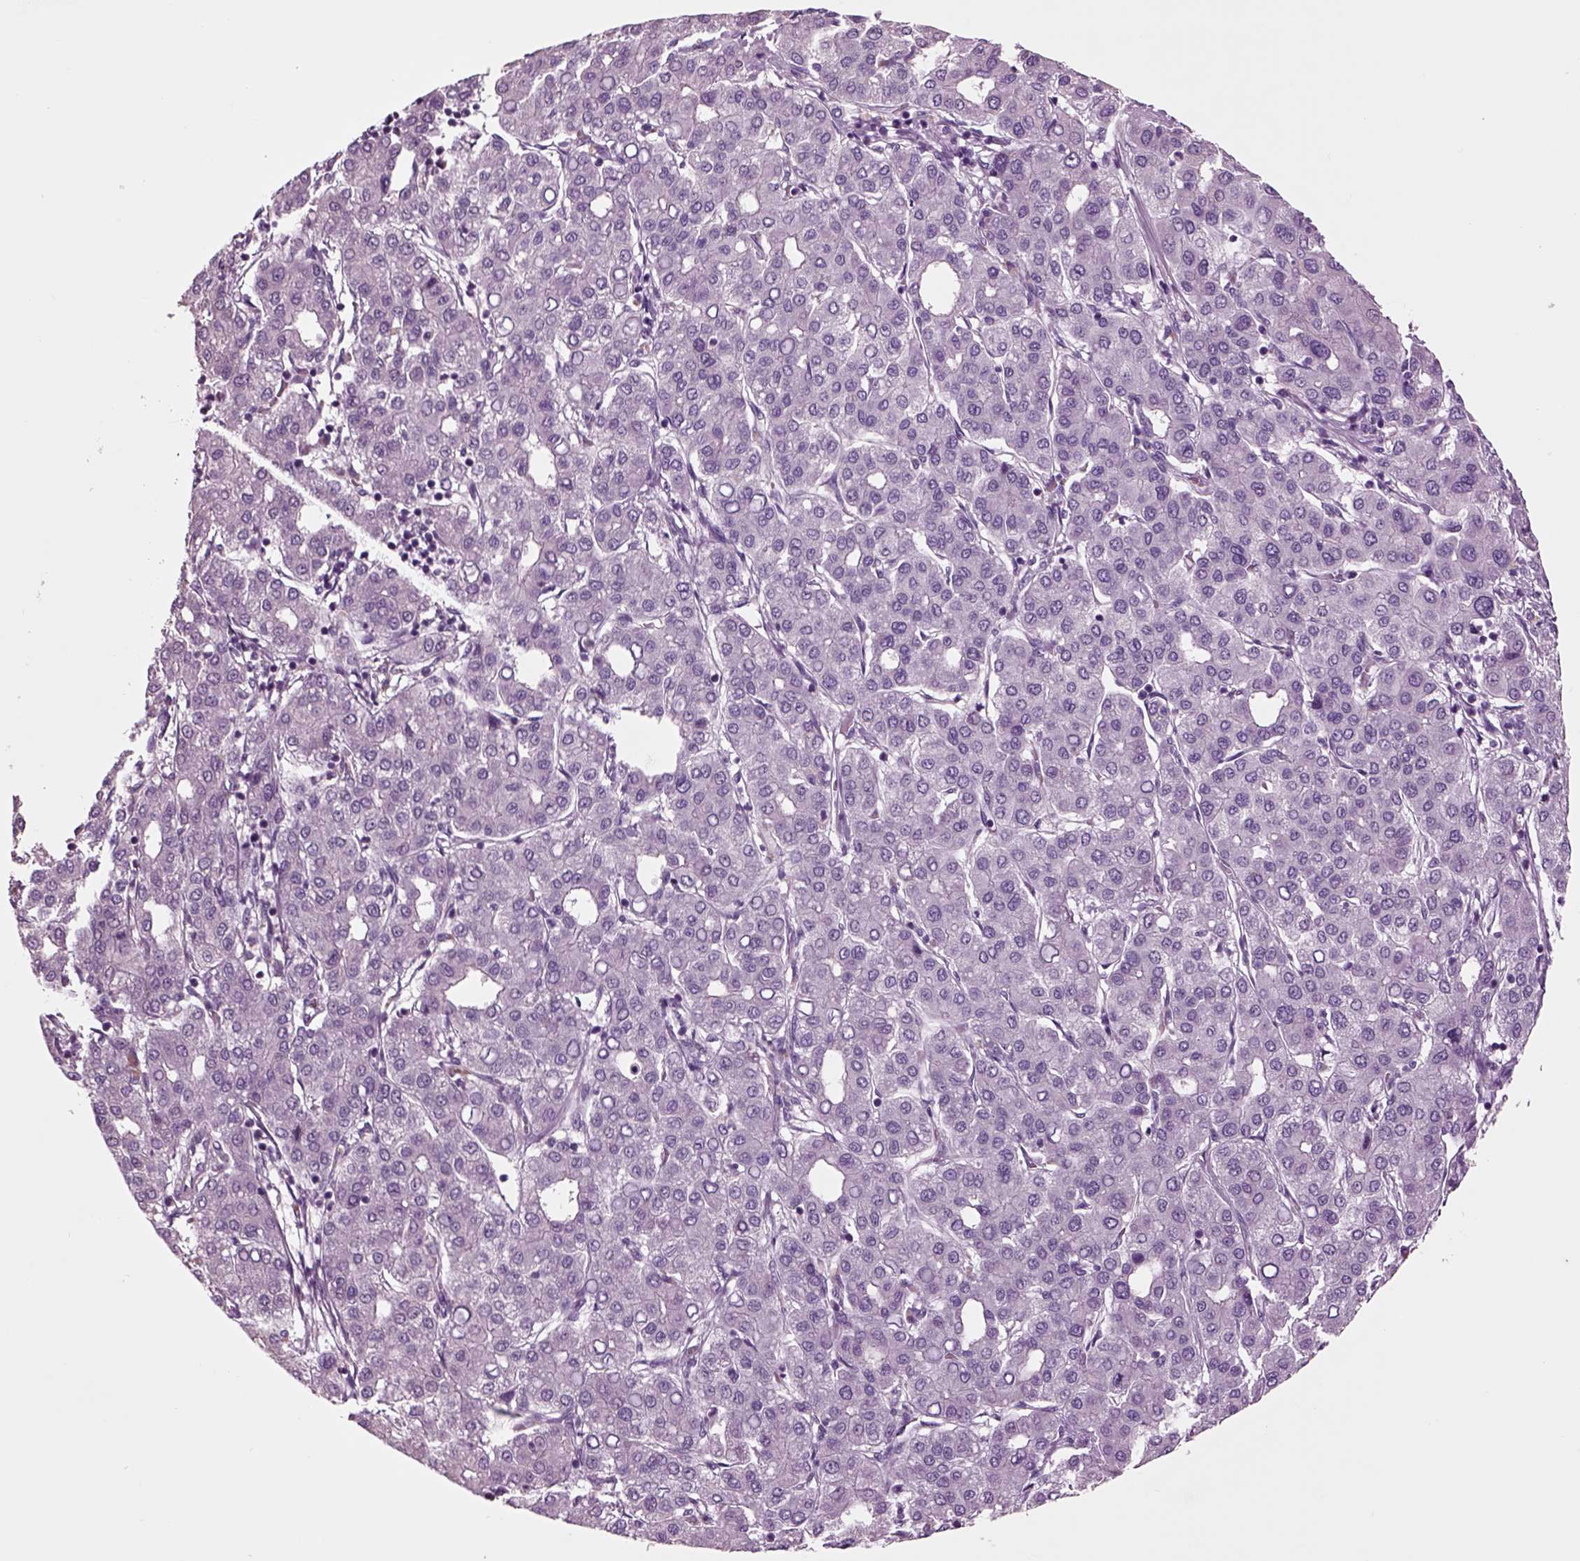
{"staining": {"intensity": "negative", "quantity": "none", "location": "none"}, "tissue": "liver cancer", "cell_type": "Tumor cells", "image_type": "cancer", "snomed": [{"axis": "morphology", "description": "Carcinoma, Hepatocellular, NOS"}, {"axis": "topography", "description": "Liver"}], "caption": "Tumor cells are negative for protein expression in human liver cancer (hepatocellular carcinoma). Nuclei are stained in blue.", "gene": "CHGB", "patient": {"sex": "male", "age": 65}}